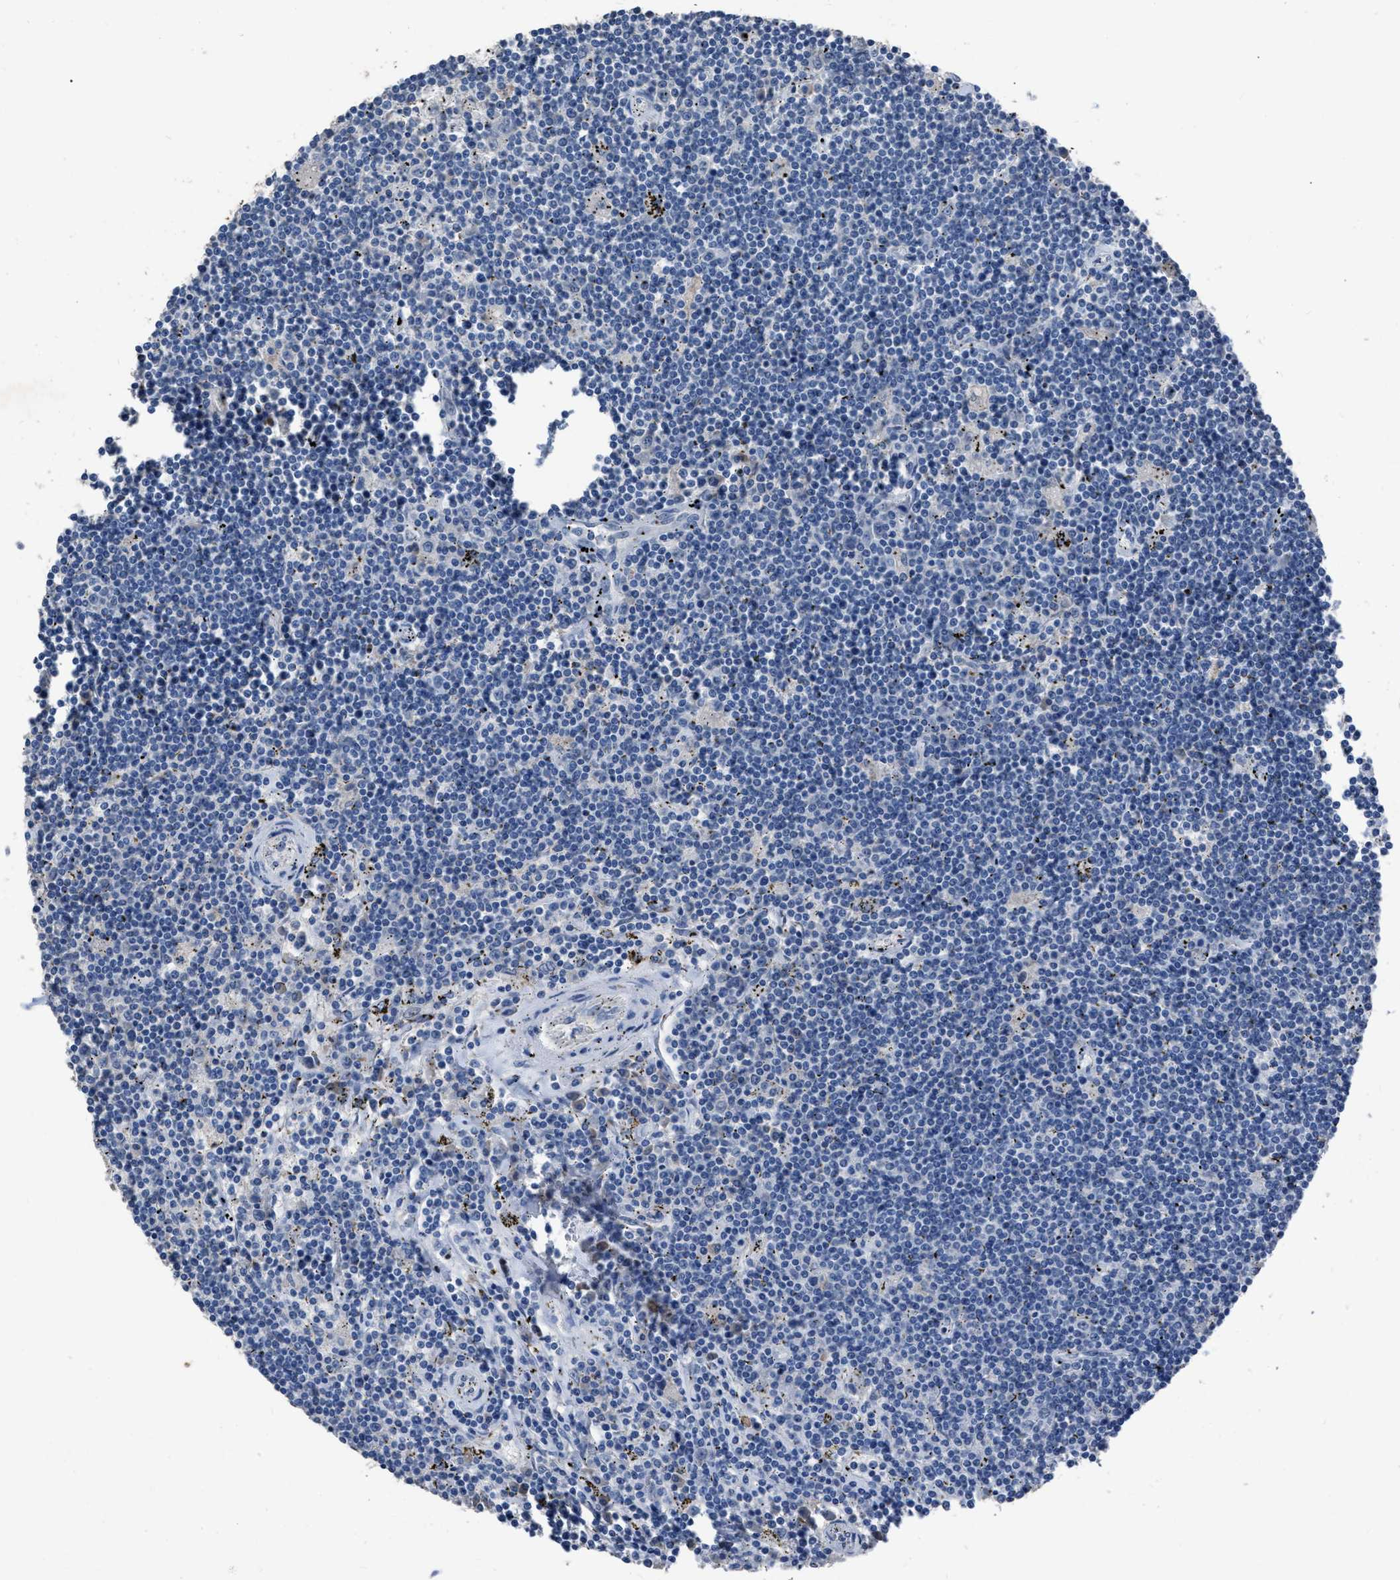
{"staining": {"intensity": "negative", "quantity": "none", "location": "none"}, "tissue": "lymphoma", "cell_type": "Tumor cells", "image_type": "cancer", "snomed": [{"axis": "morphology", "description": "Malignant lymphoma, non-Hodgkin's type, Low grade"}, {"axis": "topography", "description": "Spleen"}], "caption": "Immunohistochemistry image of neoplastic tissue: lymphoma stained with DAB (3,3'-diaminobenzidine) demonstrates no significant protein staining in tumor cells.", "gene": "HABP2", "patient": {"sex": "male", "age": 76}}